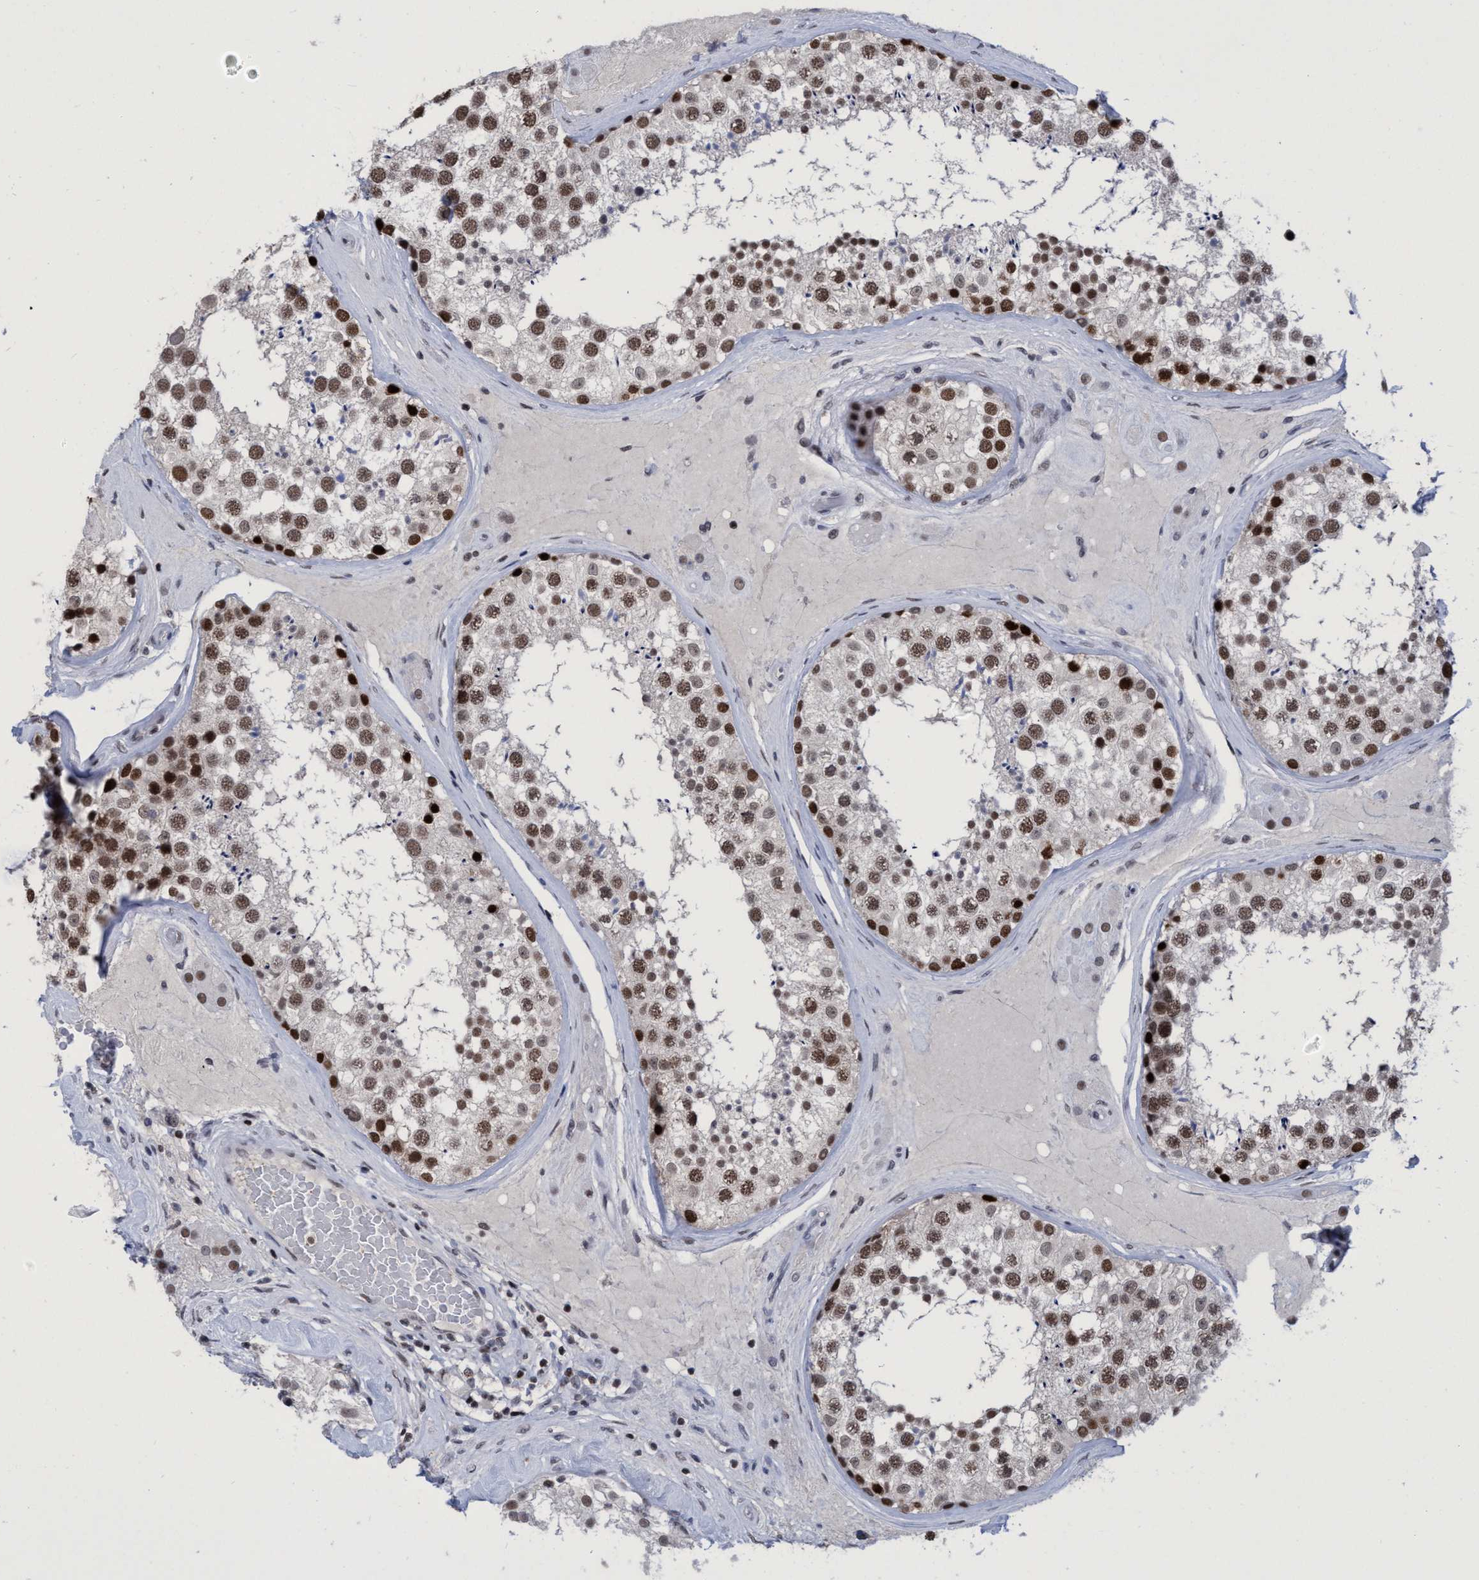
{"staining": {"intensity": "strong", "quantity": "25%-75%", "location": "nuclear"}, "tissue": "testis", "cell_type": "Cells in seminiferous ducts", "image_type": "normal", "snomed": [{"axis": "morphology", "description": "Normal tissue, NOS"}, {"axis": "topography", "description": "Testis"}], "caption": "A high amount of strong nuclear expression is identified in approximately 25%-75% of cells in seminiferous ducts in normal testis. The protein is shown in brown color, while the nuclei are stained blue.", "gene": "C9orf78", "patient": {"sex": "male", "age": 46}}